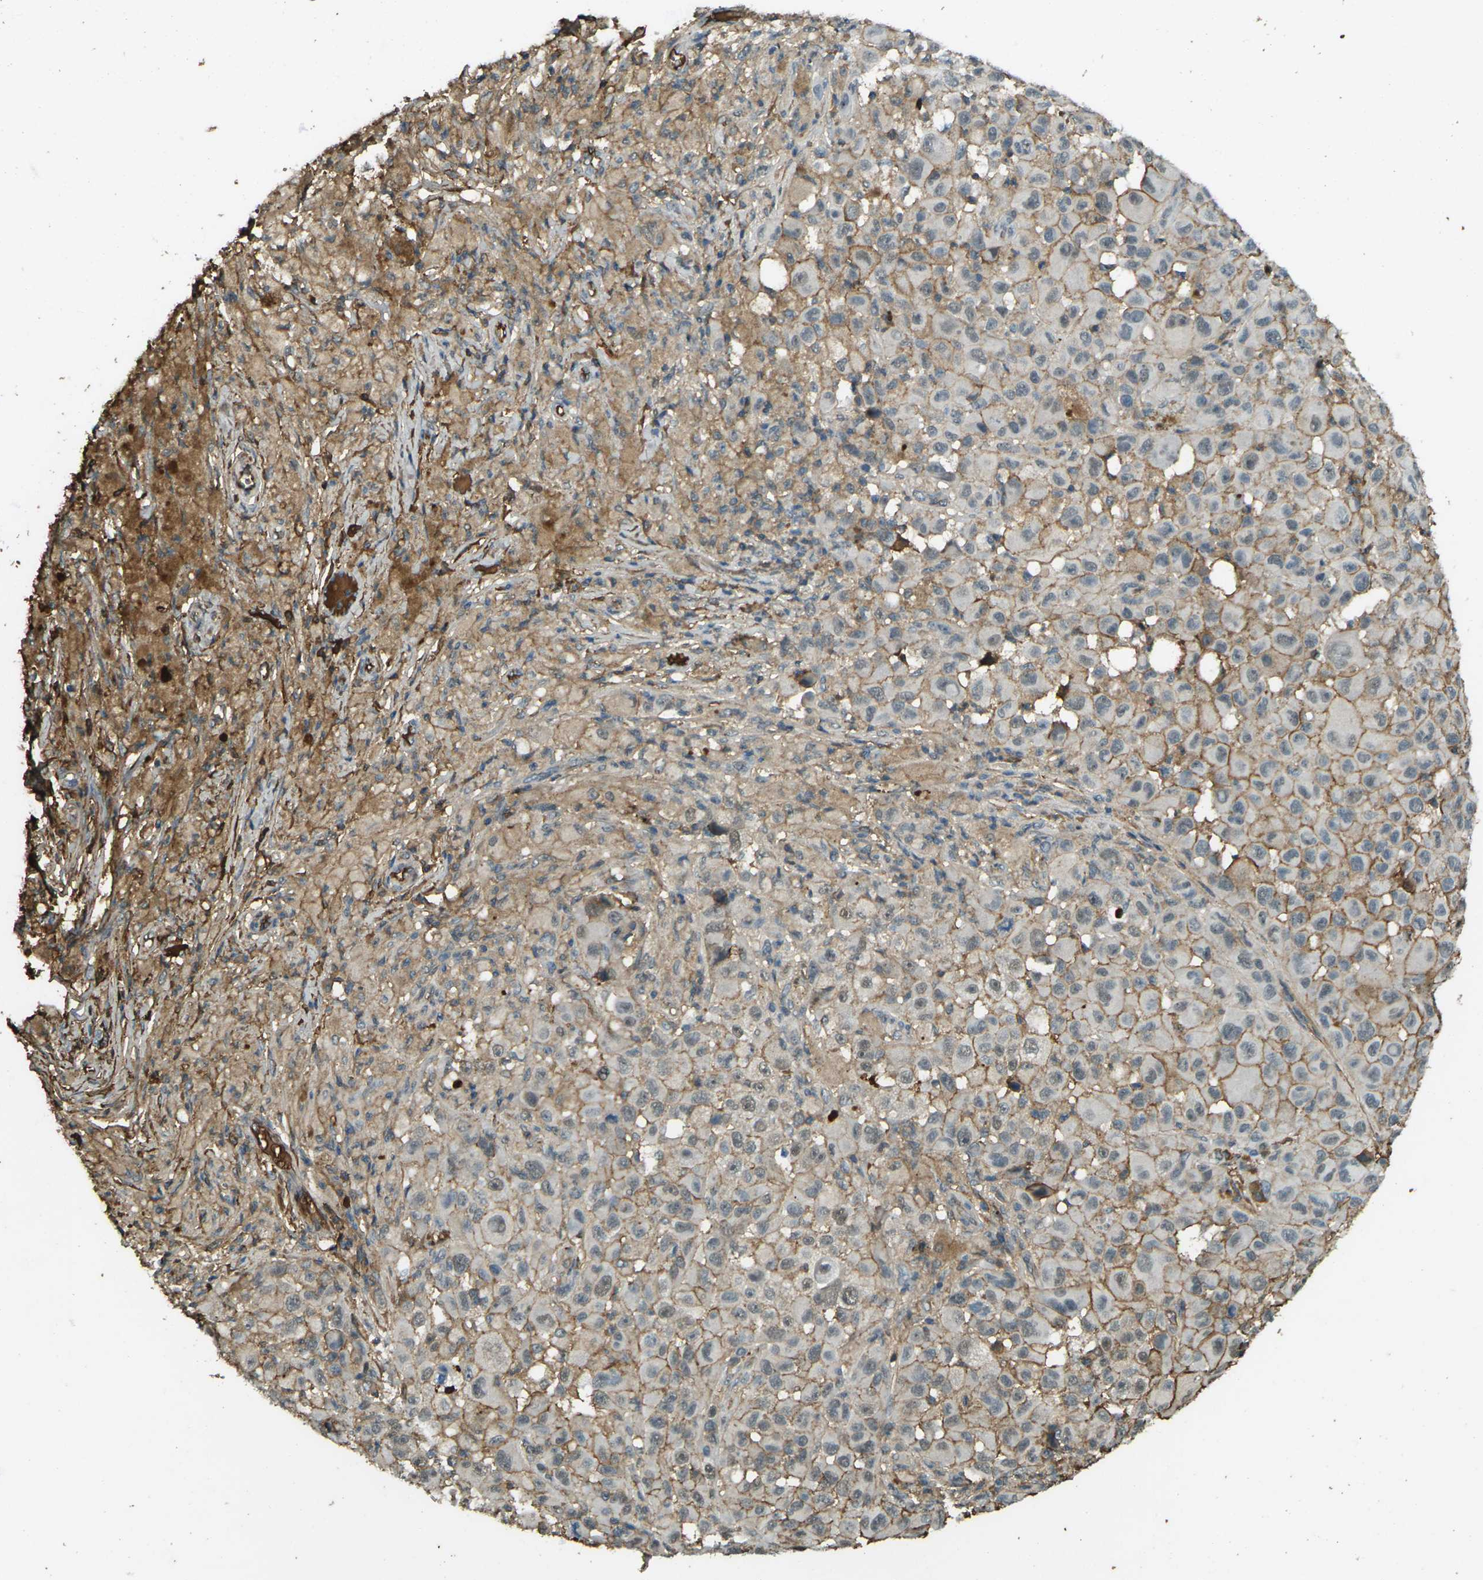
{"staining": {"intensity": "weak", "quantity": ">75%", "location": "cytoplasmic/membranous"}, "tissue": "melanoma", "cell_type": "Tumor cells", "image_type": "cancer", "snomed": [{"axis": "morphology", "description": "Malignant melanoma, NOS"}, {"axis": "topography", "description": "Skin"}], "caption": "DAB immunohistochemical staining of malignant melanoma shows weak cytoplasmic/membranous protein expression in about >75% of tumor cells. (IHC, brightfield microscopy, high magnification).", "gene": "CYP1B1", "patient": {"sex": "male", "age": 96}}